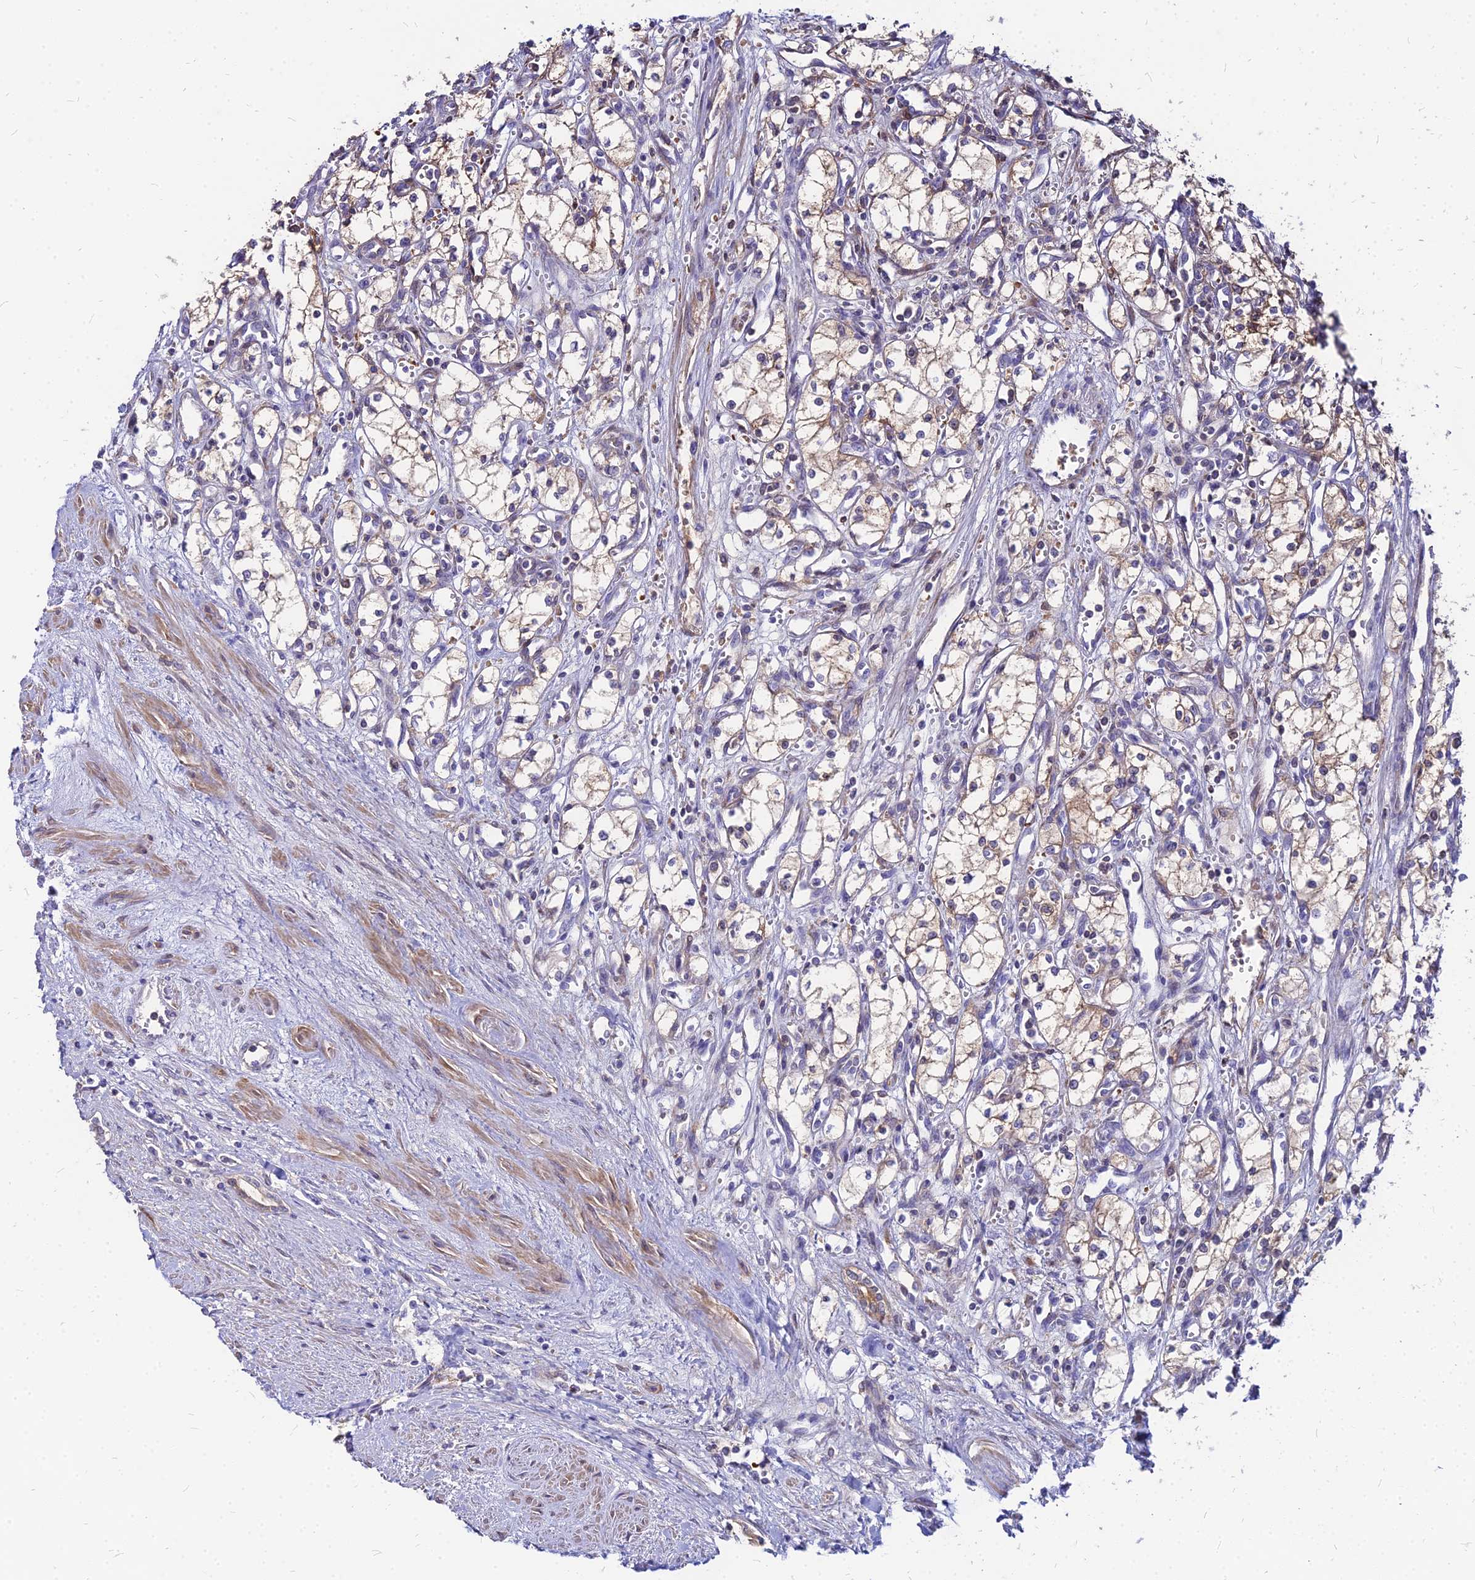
{"staining": {"intensity": "weak", "quantity": ">75%", "location": "cytoplasmic/membranous"}, "tissue": "renal cancer", "cell_type": "Tumor cells", "image_type": "cancer", "snomed": [{"axis": "morphology", "description": "Adenocarcinoma, NOS"}, {"axis": "topography", "description": "Kidney"}], "caption": "Immunohistochemistry (IHC) photomicrograph of human renal adenocarcinoma stained for a protein (brown), which demonstrates low levels of weak cytoplasmic/membranous positivity in about >75% of tumor cells.", "gene": "ACSM6", "patient": {"sex": "male", "age": 59}}